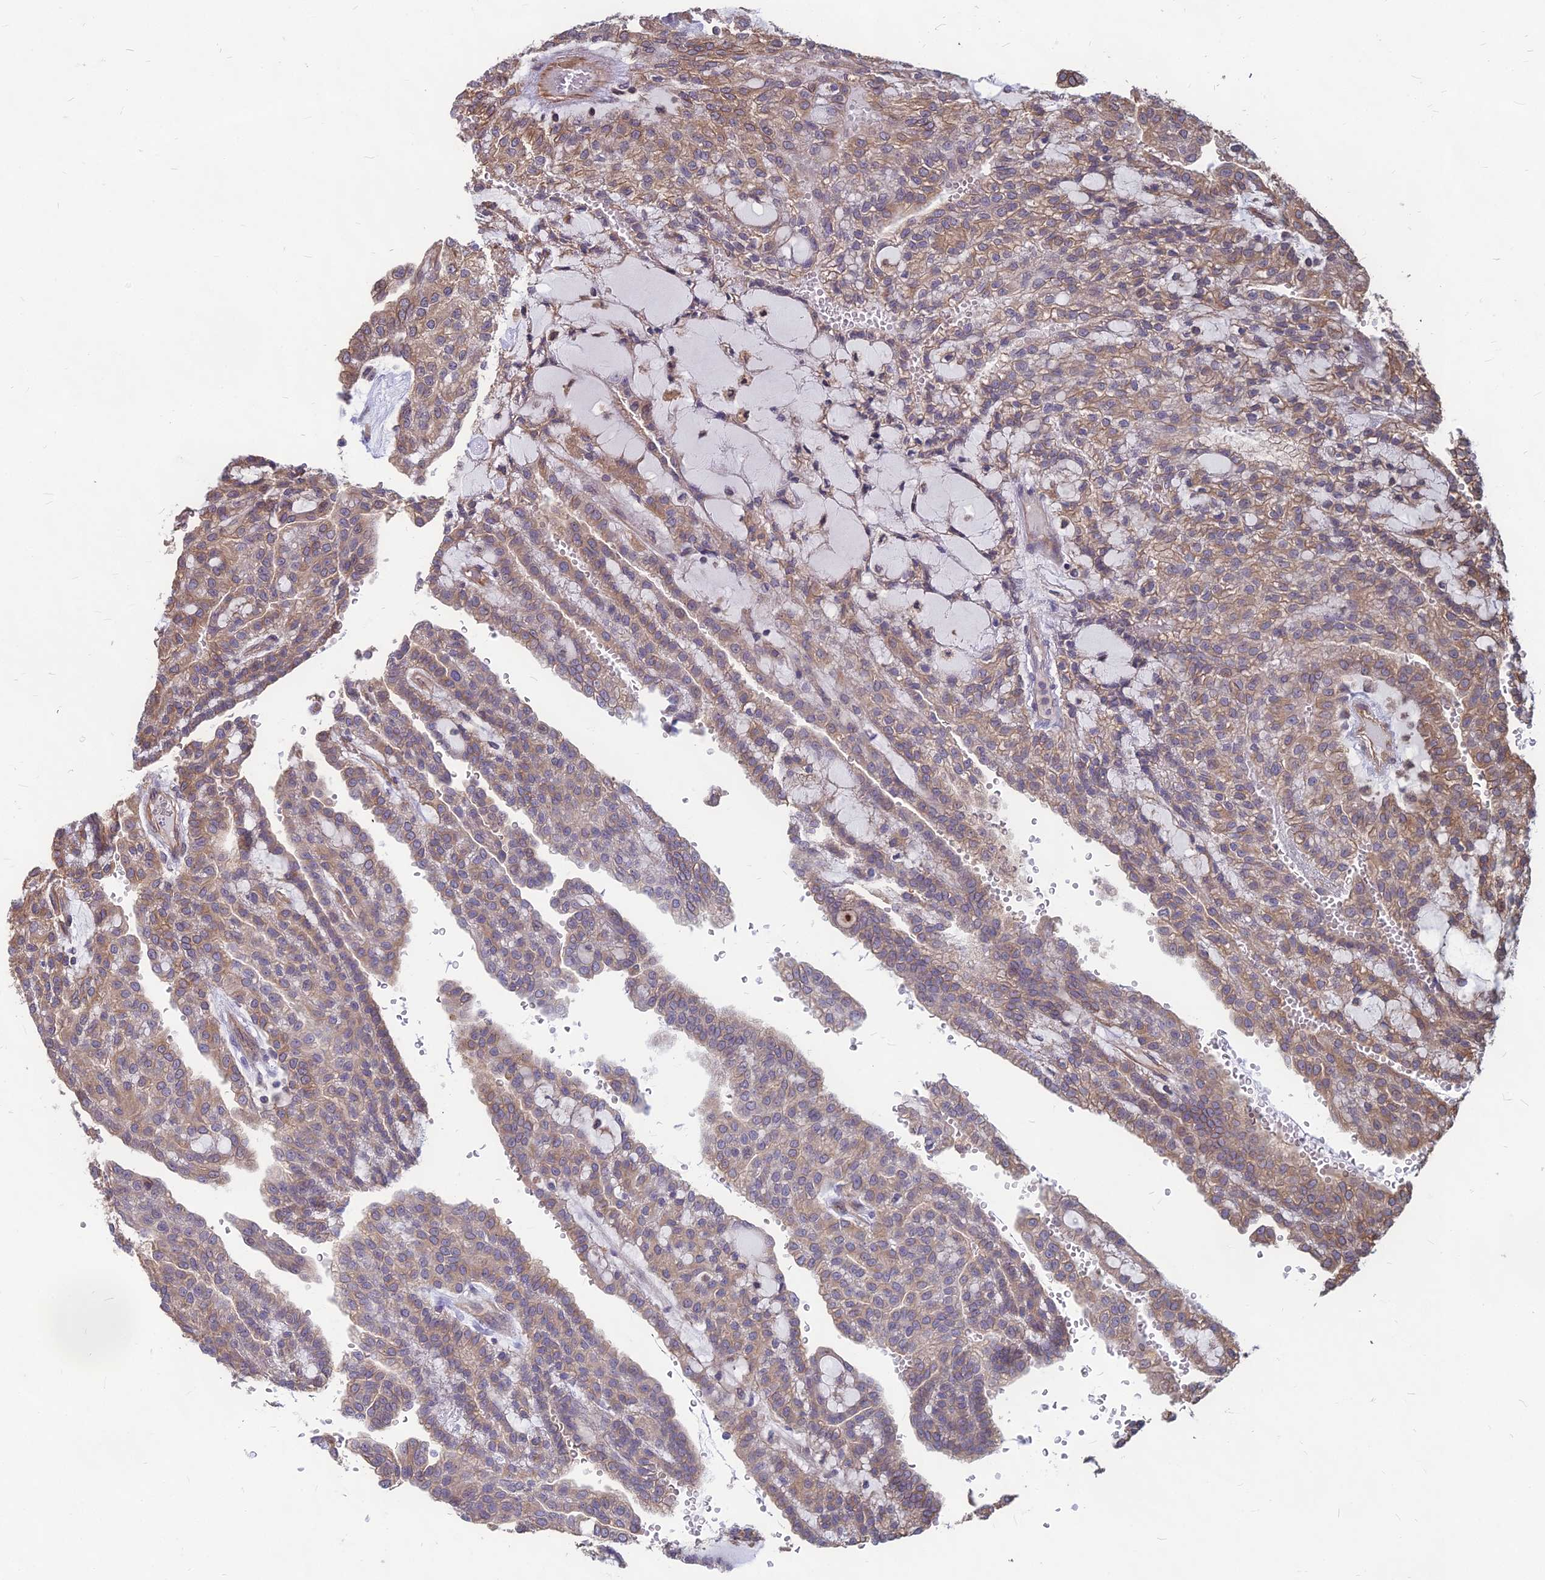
{"staining": {"intensity": "moderate", "quantity": "25%-75%", "location": "cytoplasmic/membranous"}, "tissue": "renal cancer", "cell_type": "Tumor cells", "image_type": "cancer", "snomed": [{"axis": "morphology", "description": "Adenocarcinoma, NOS"}, {"axis": "topography", "description": "Kidney"}], "caption": "A micrograph of human renal cancer stained for a protein shows moderate cytoplasmic/membranous brown staining in tumor cells. (DAB IHC, brown staining for protein, blue staining for nuclei).", "gene": "LSM6", "patient": {"sex": "male", "age": 63}}